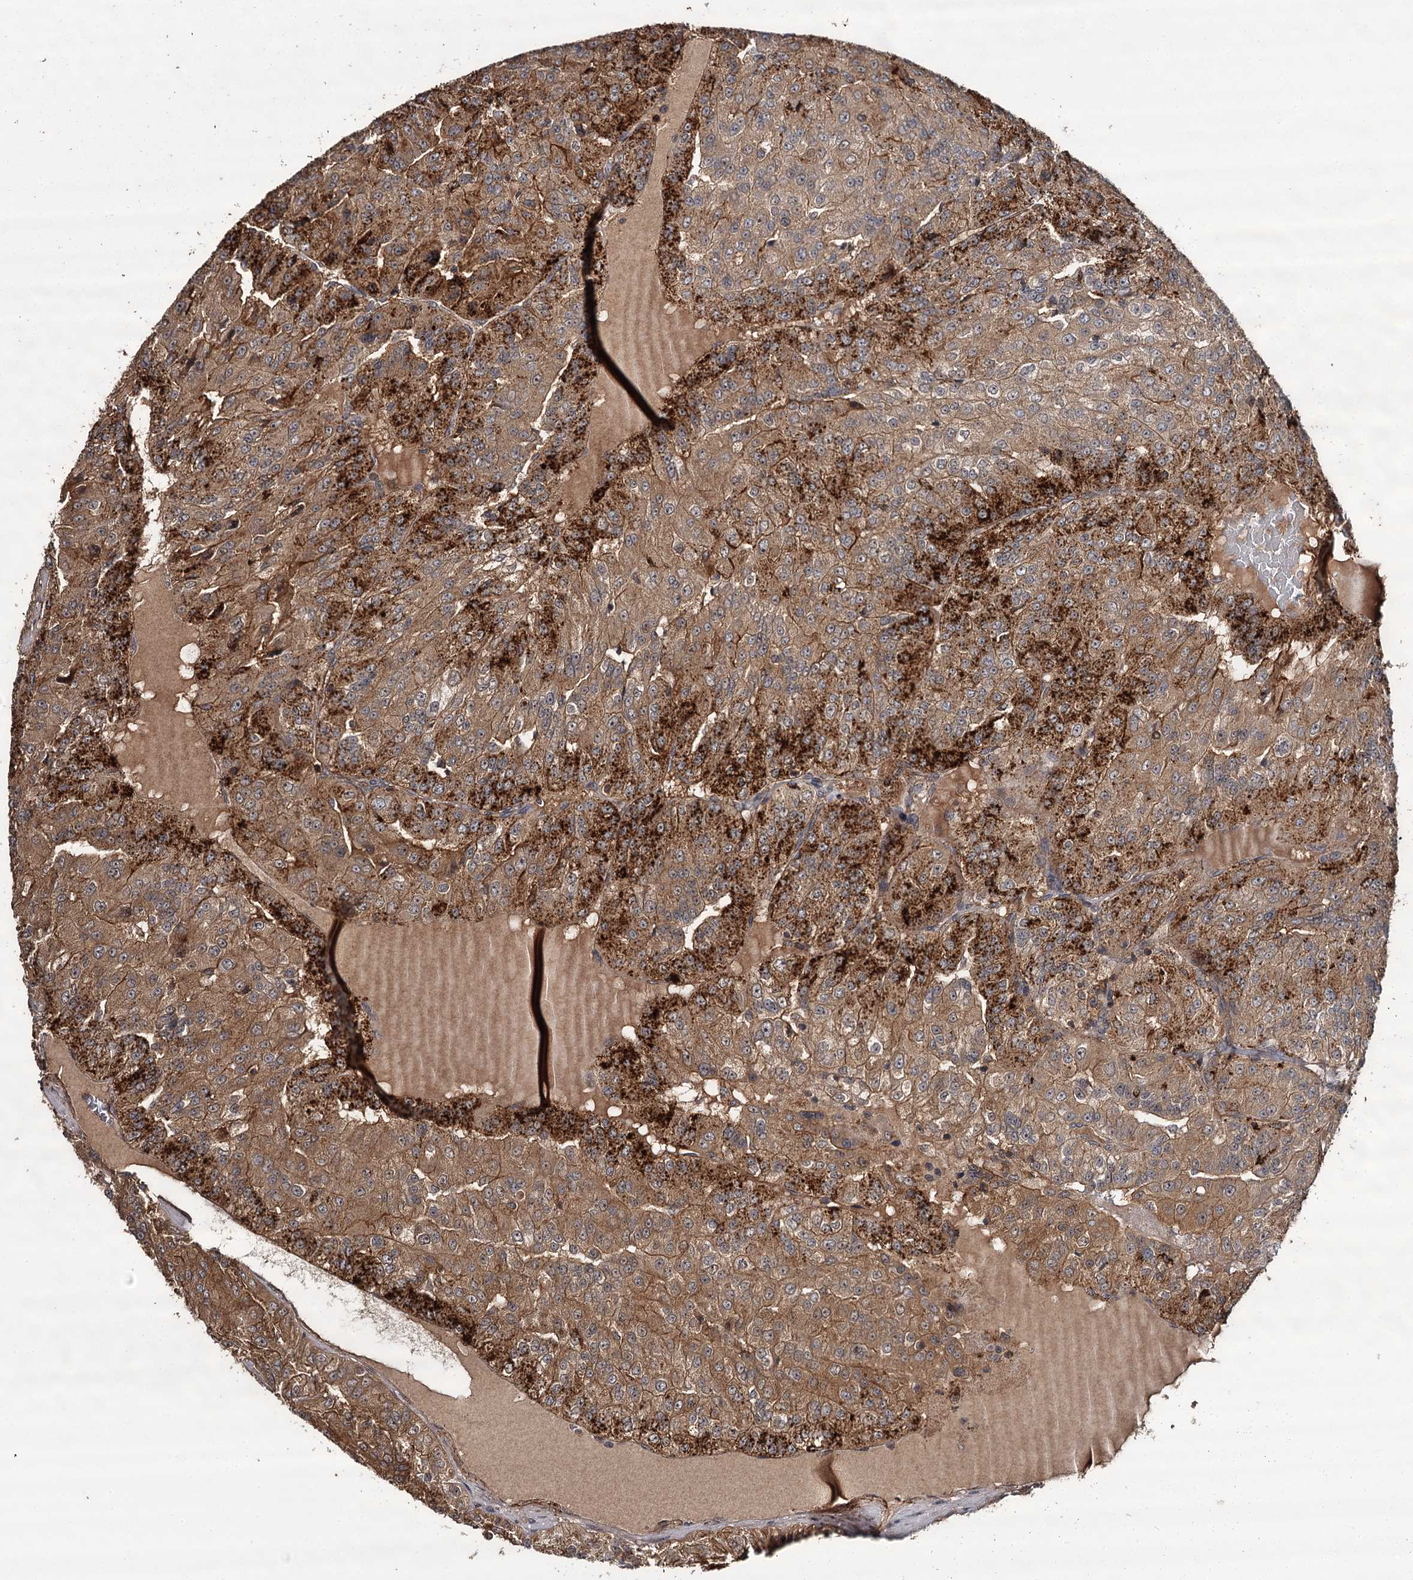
{"staining": {"intensity": "strong", "quantity": "25%-75%", "location": "cytoplasmic/membranous"}, "tissue": "renal cancer", "cell_type": "Tumor cells", "image_type": "cancer", "snomed": [{"axis": "morphology", "description": "Adenocarcinoma, NOS"}, {"axis": "topography", "description": "Kidney"}], "caption": "Human renal adenocarcinoma stained with a protein marker shows strong staining in tumor cells.", "gene": "TTC12", "patient": {"sex": "female", "age": 63}}